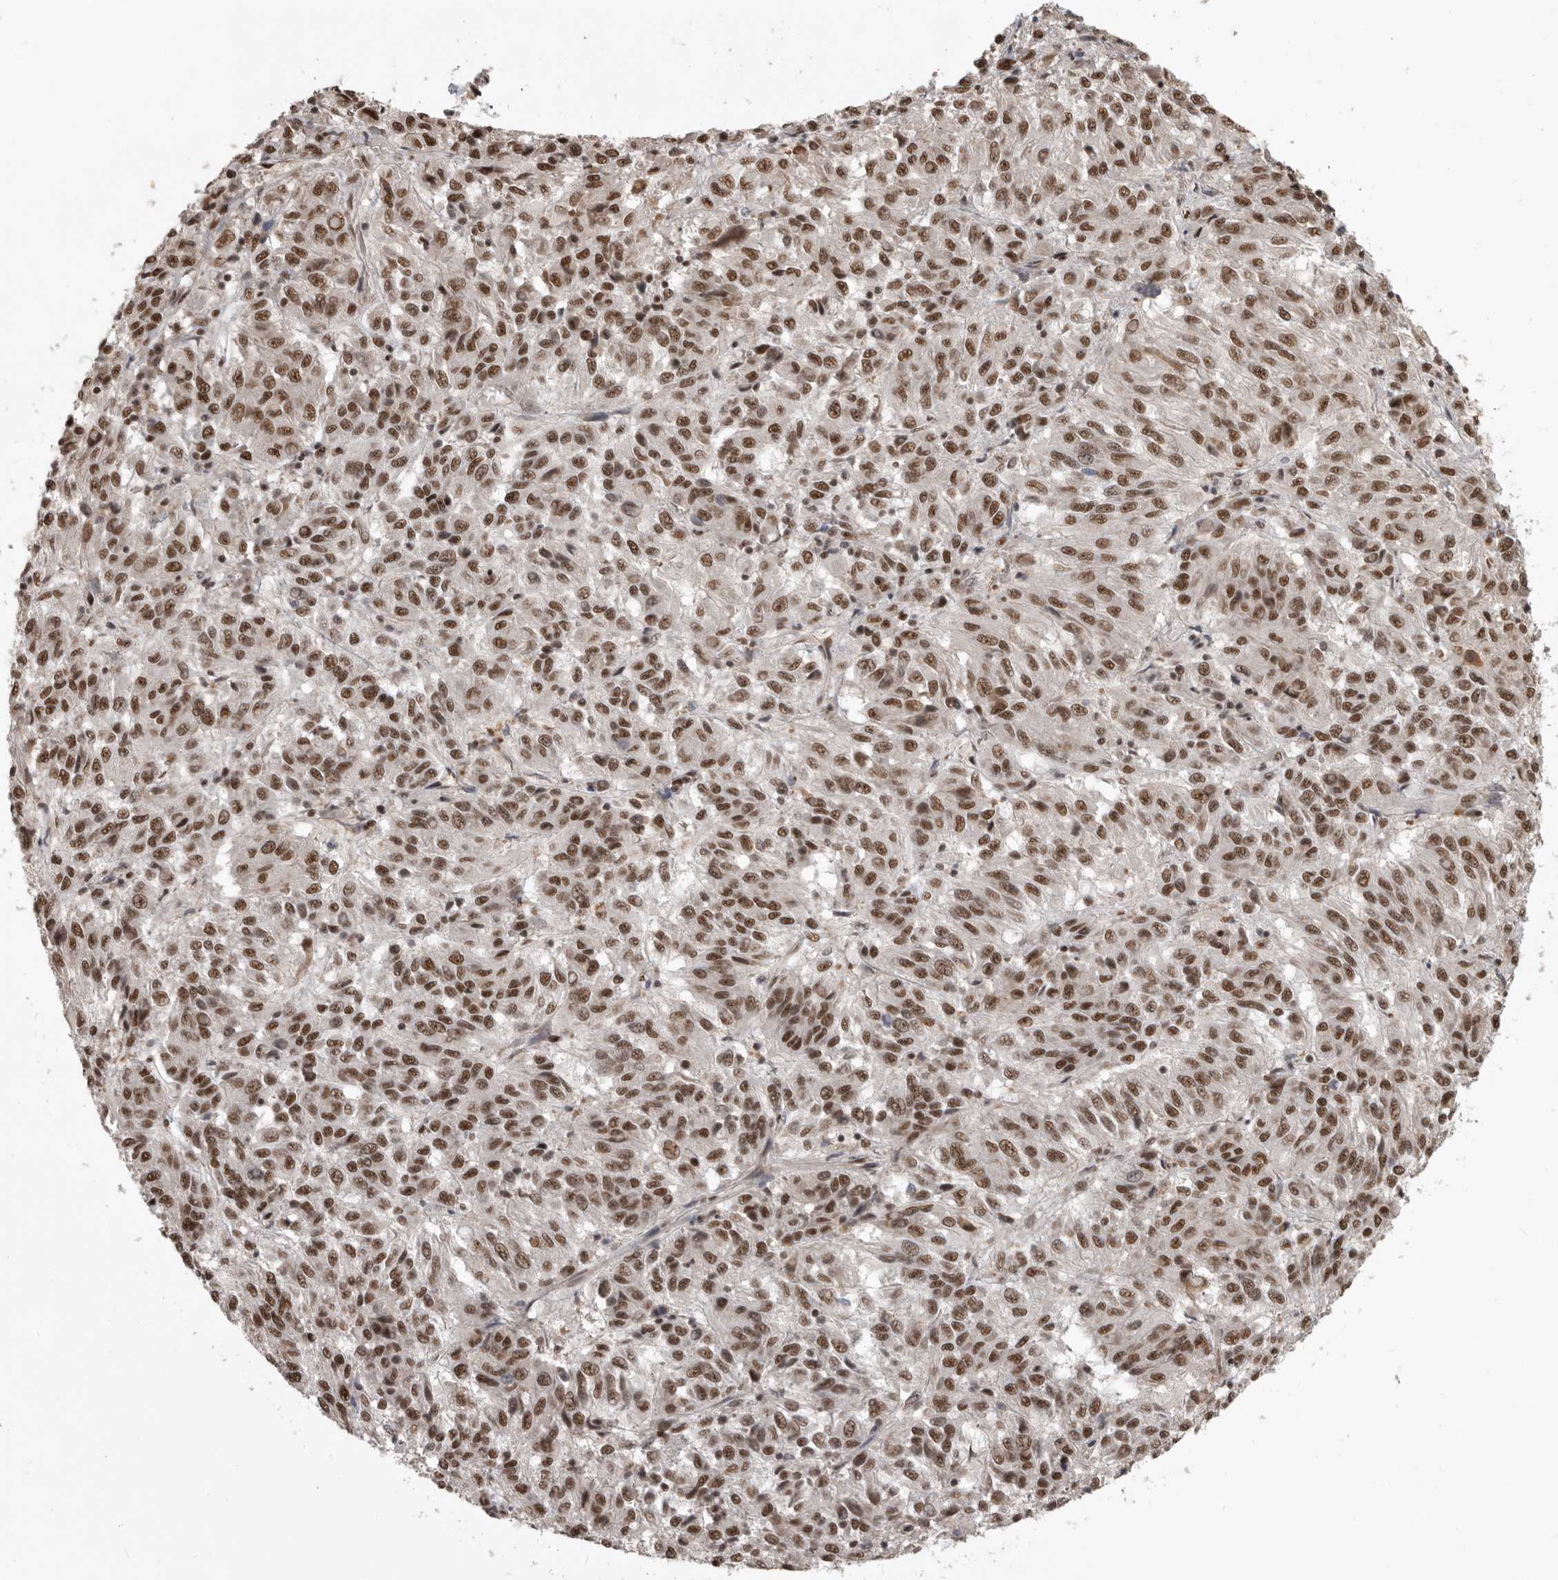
{"staining": {"intensity": "strong", "quantity": ">75%", "location": "nuclear"}, "tissue": "melanoma", "cell_type": "Tumor cells", "image_type": "cancer", "snomed": [{"axis": "morphology", "description": "Malignant melanoma, Metastatic site"}, {"axis": "topography", "description": "Lung"}], "caption": "IHC micrograph of human malignant melanoma (metastatic site) stained for a protein (brown), which exhibits high levels of strong nuclear expression in about >75% of tumor cells.", "gene": "CBLL1", "patient": {"sex": "male", "age": 64}}